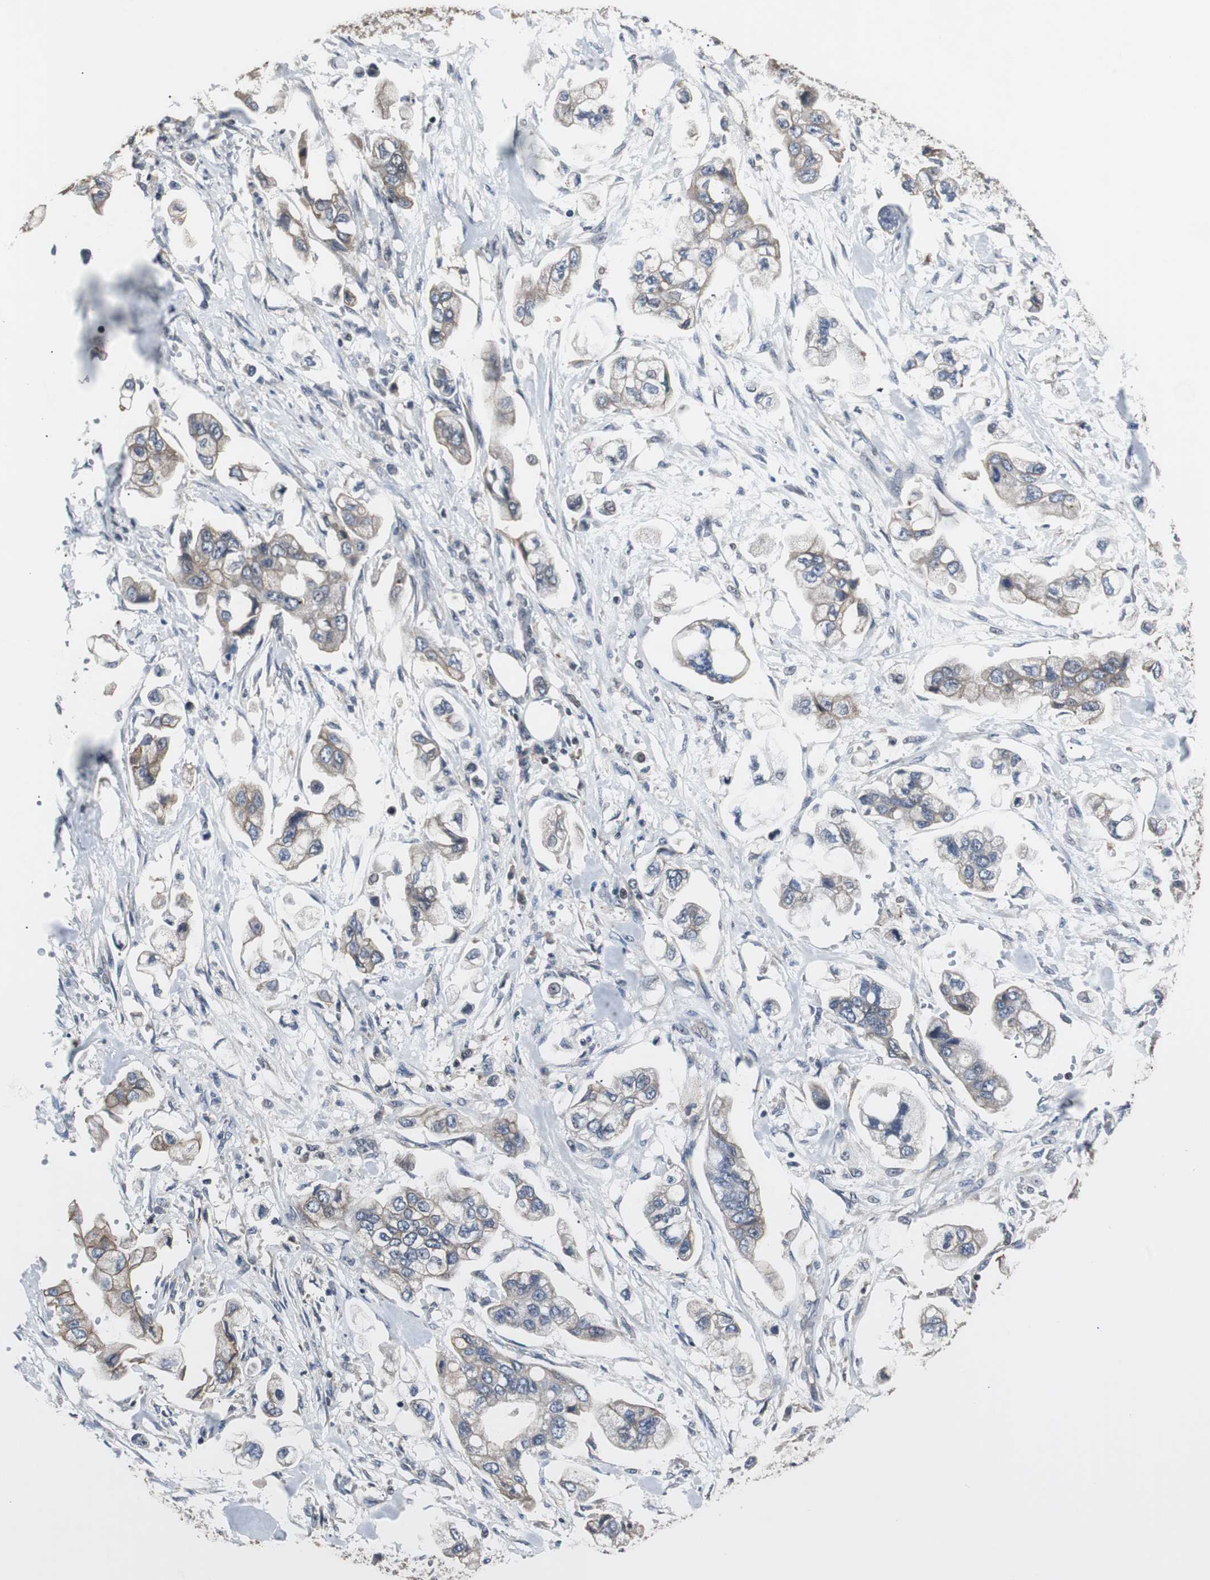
{"staining": {"intensity": "weak", "quantity": ">75%", "location": "cytoplasmic/membranous"}, "tissue": "stomach cancer", "cell_type": "Tumor cells", "image_type": "cancer", "snomed": [{"axis": "morphology", "description": "Adenocarcinoma, NOS"}, {"axis": "topography", "description": "Stomach"}], "caption": "Human stomach cancer (adenocarcinoma) stained with a protein marker shows weak staining in tumor cells.", "gene": "TERF2IP", "patient": {"sex": "male", "age": 62}}